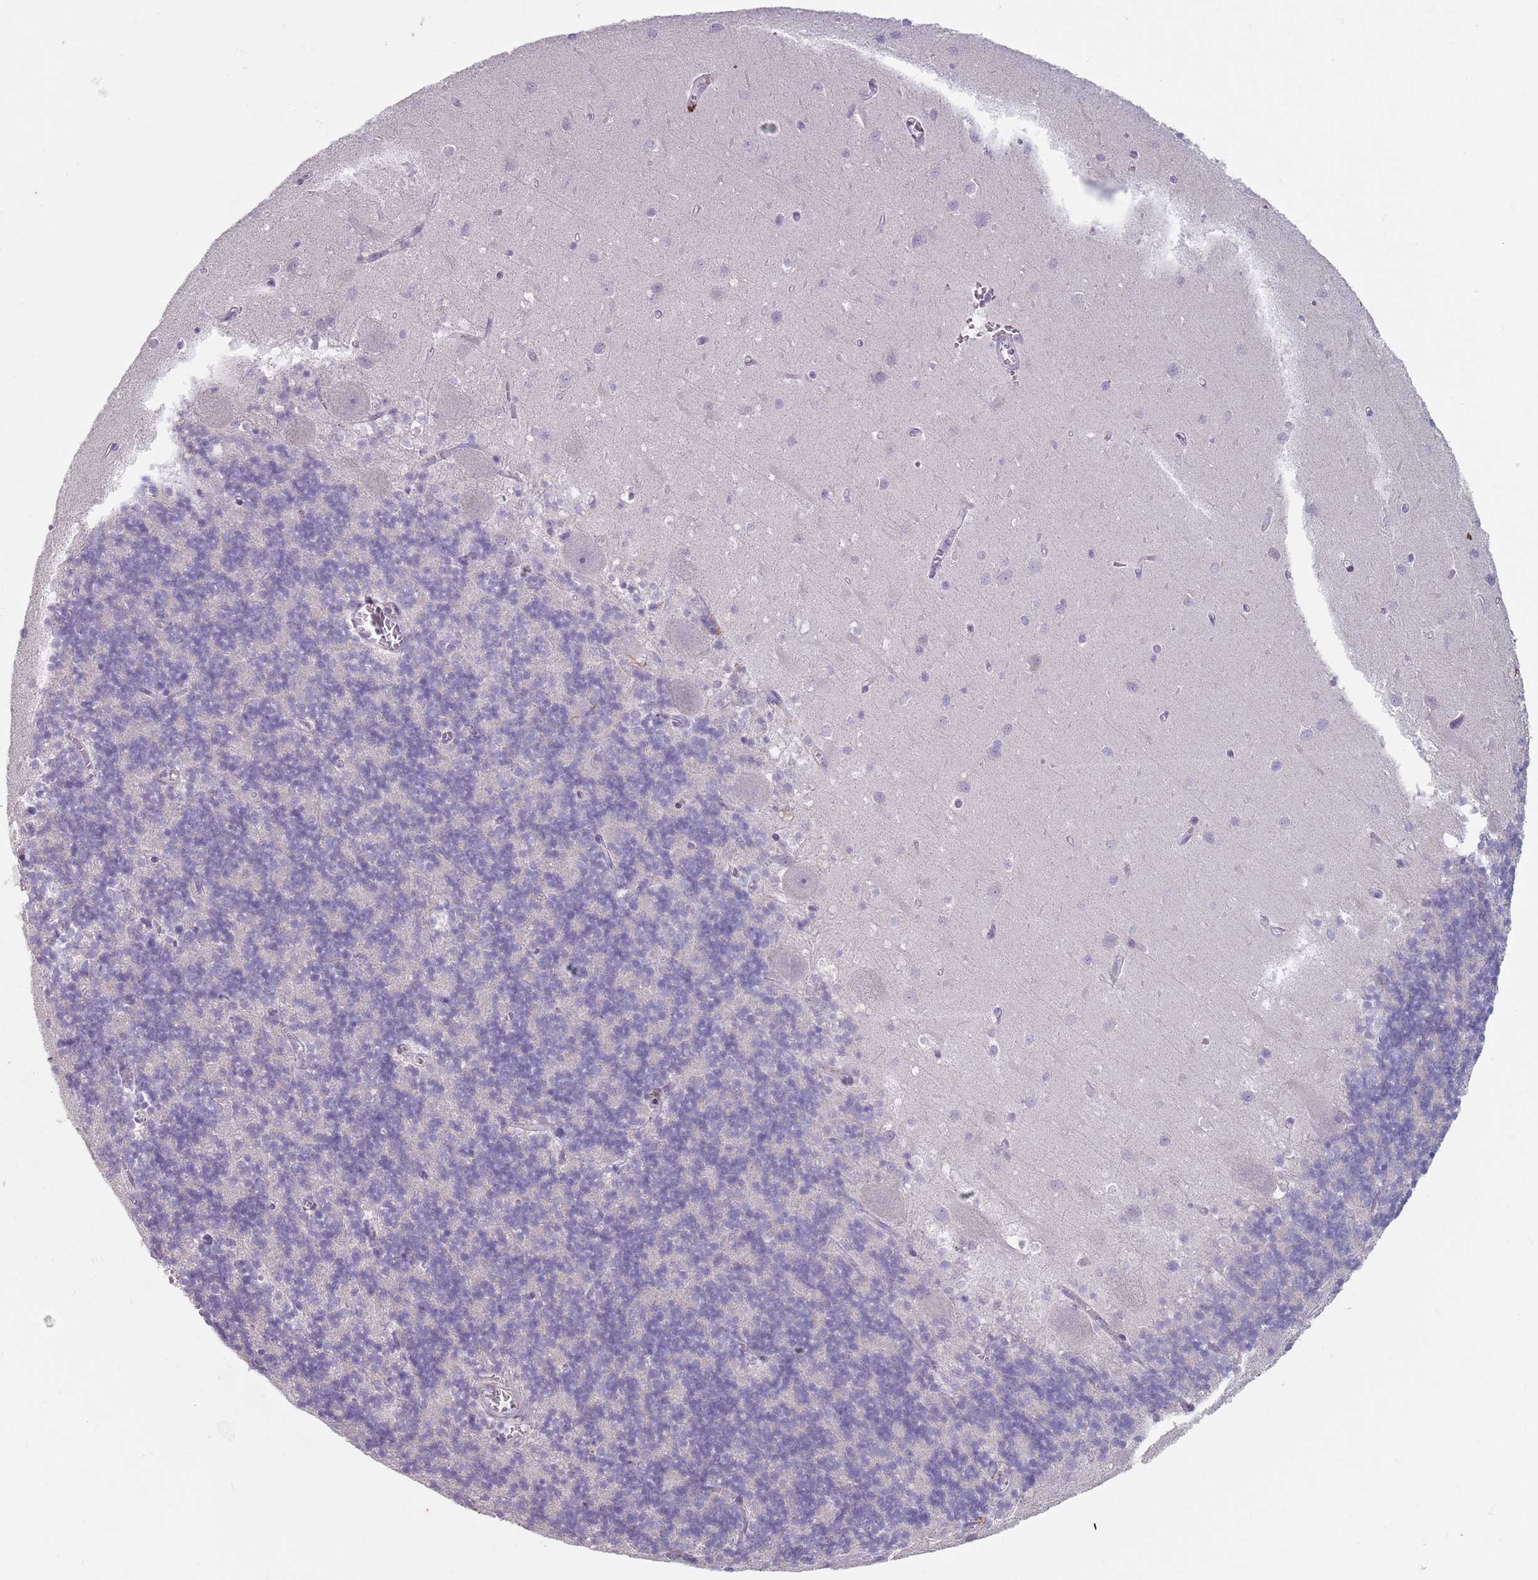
{"staining": {"intensity": "negative", "quantity": "none", "location": "none"}, "tissue": "cerebellum", "cell_type": "Cells in granular layer", "image_type": "normal", "snomed": [{"axis": "morphology", "description": "Normal tissue, NOS"}, {"axis": "topography", "description": "Cerebellum"}], "caption": "Cells in granular layer are negative for protein expression in normal human cerebellum.", "gene": "DXO", "patient": {"sex": "male", "age": 54}}